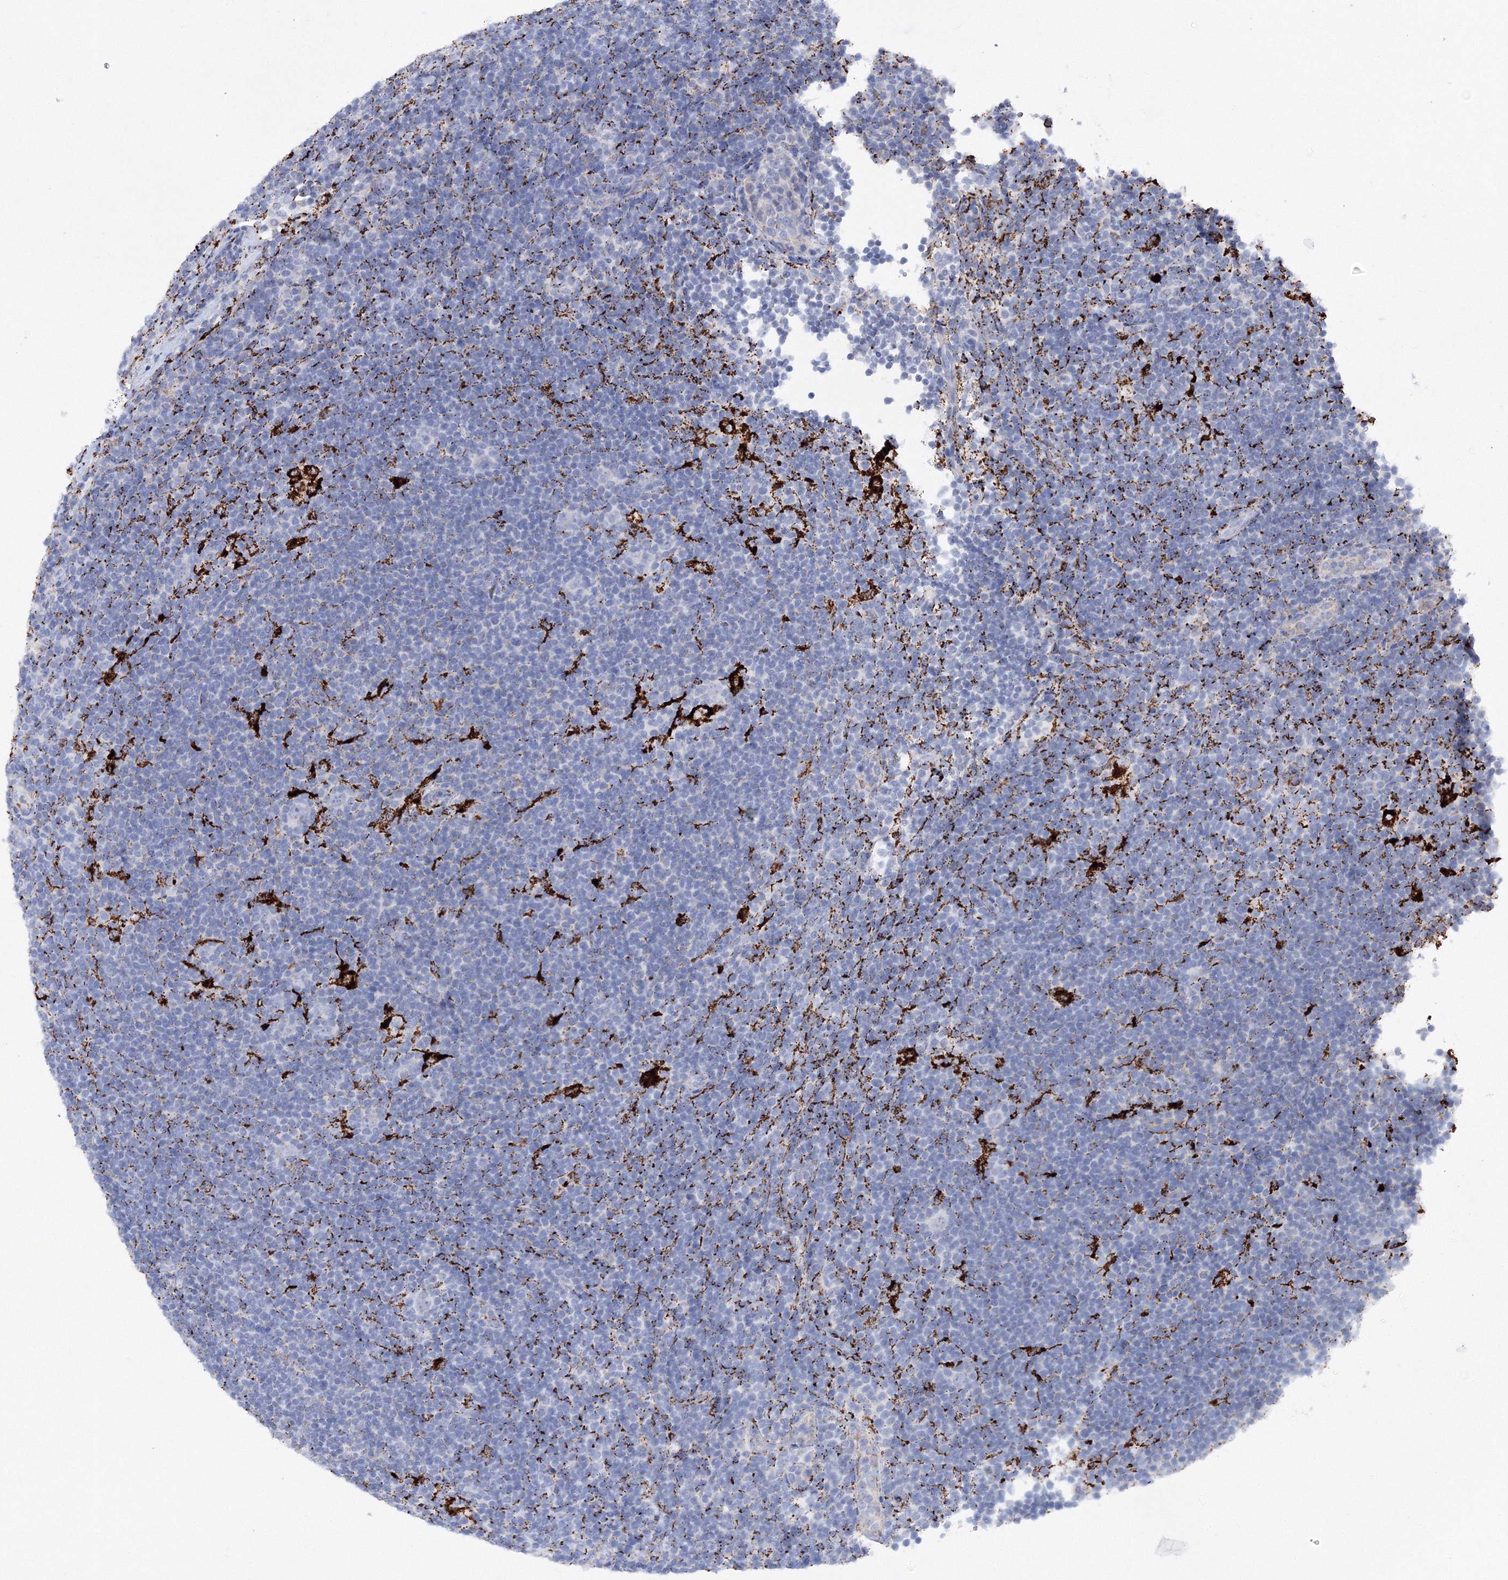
{"staining": {"intensity": "negative", "quantity": "none", "location": "none"}, "tissue": "lymphoma", "cell_type": "Tumor cells", "image_type": "cancer", "snomed": [{"axis": "morphology", "description": "Hodgkin's disease, NOS"}, {"axis": "topography", "description": "Lymph node"}], "caption": "This micrograph is of lymphoma stained with immunohistochemistry (IHC) to label a protein in brown with the nuclei are counter-stained blue. There is no positivity in tumor cells.", "gene": "MERTK", "patient": {"sex": "female", "age": 57}}